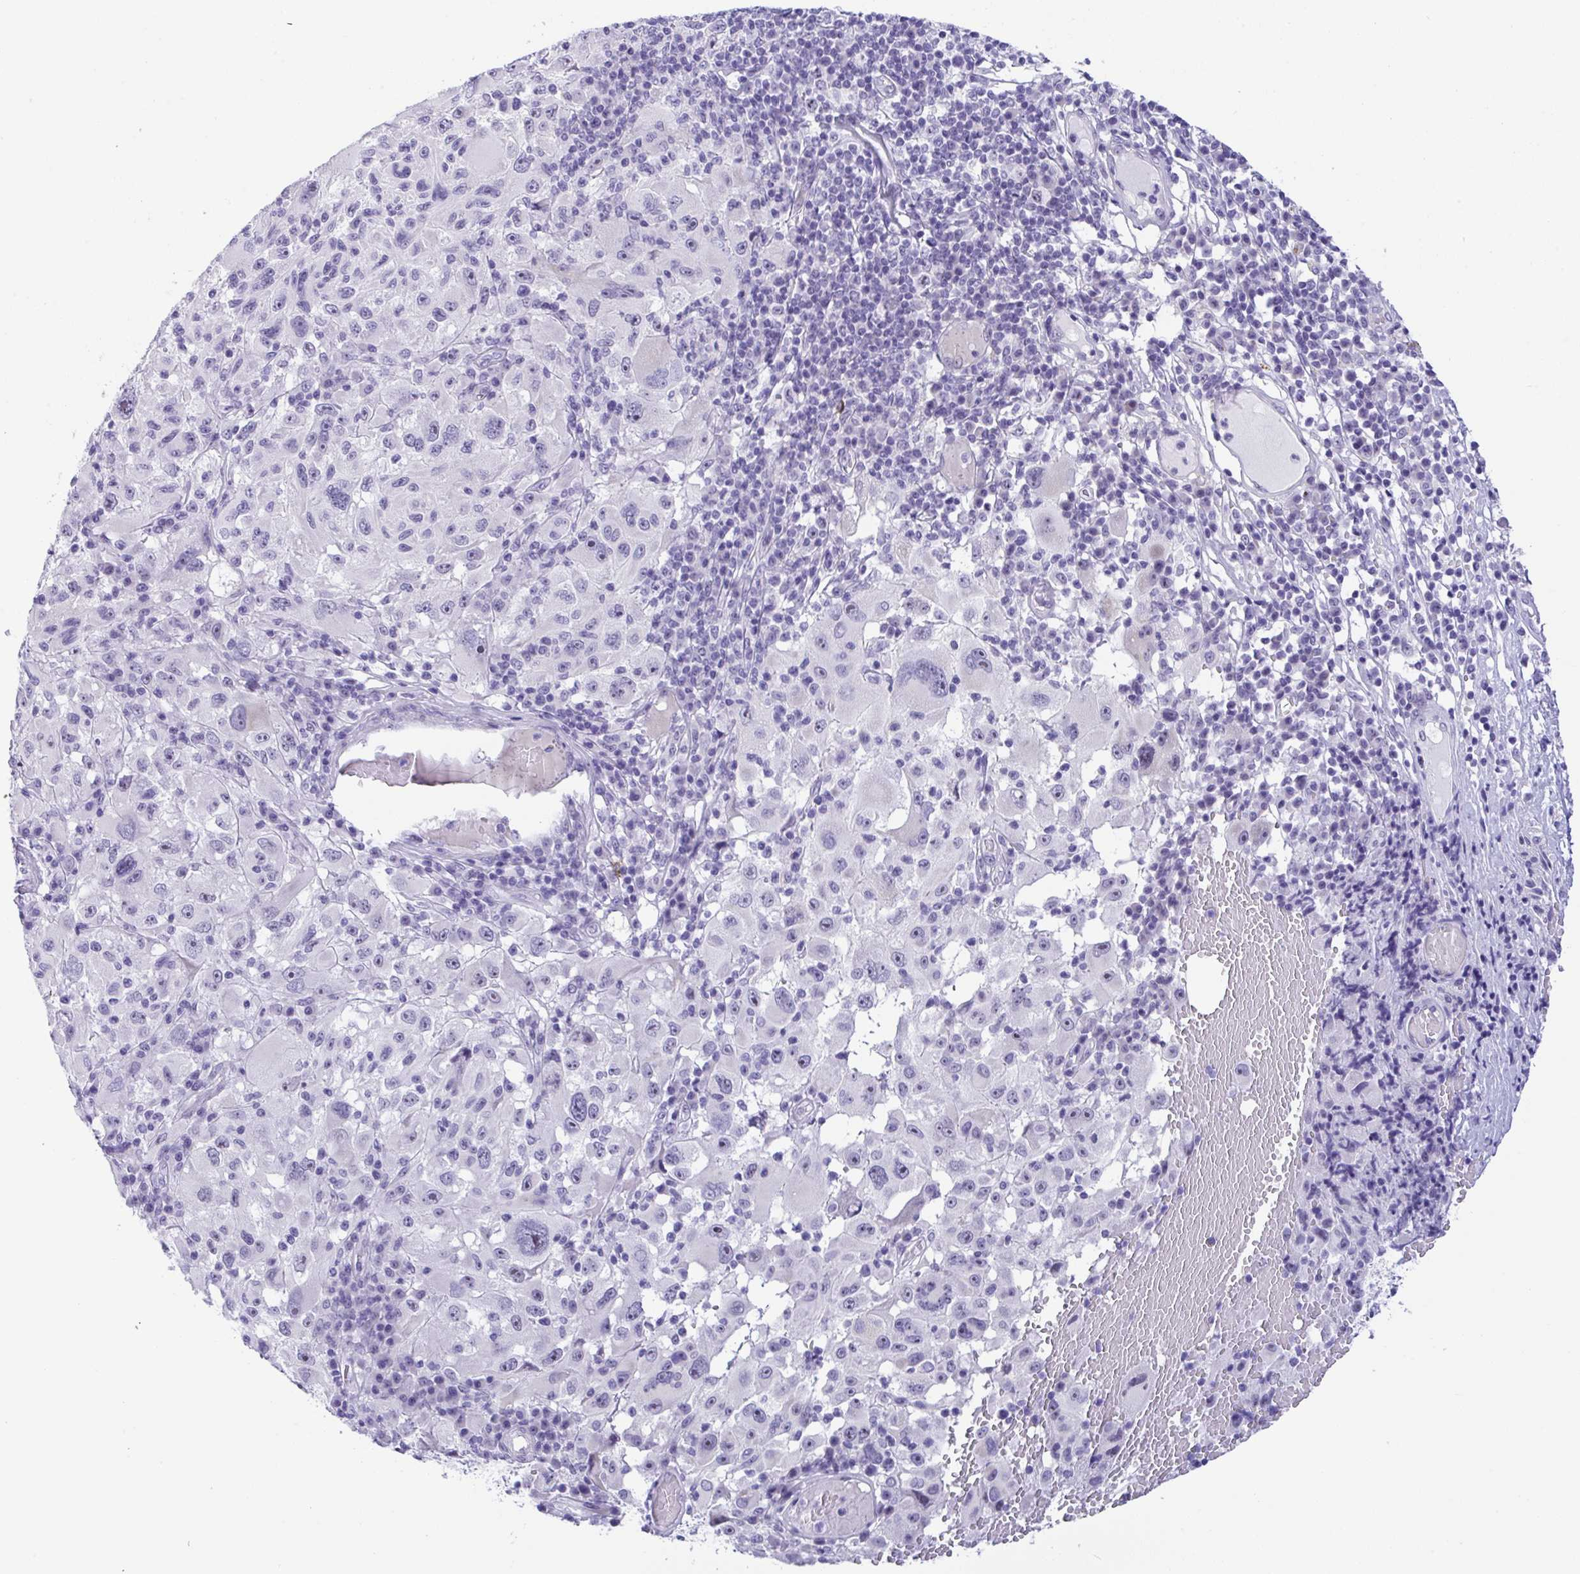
{"staining": {"intensity": "negative", "quantity": "none", "location": "none"}, "tissue": "melanoma", "cell_type": "Tumor cells", "image_type": "cancer", "snomed": [{"axis": "morphology", "description": "Malignant melanoma, NOS"}, {"axis": "topography", "description": "Skin"}], "caption": "Human malignant melanoma stained for a protein using IHC demonstrates no positivity in tumor cells.", "gene": "YBX2", "patient": {"sex": "female", "age": 71}}